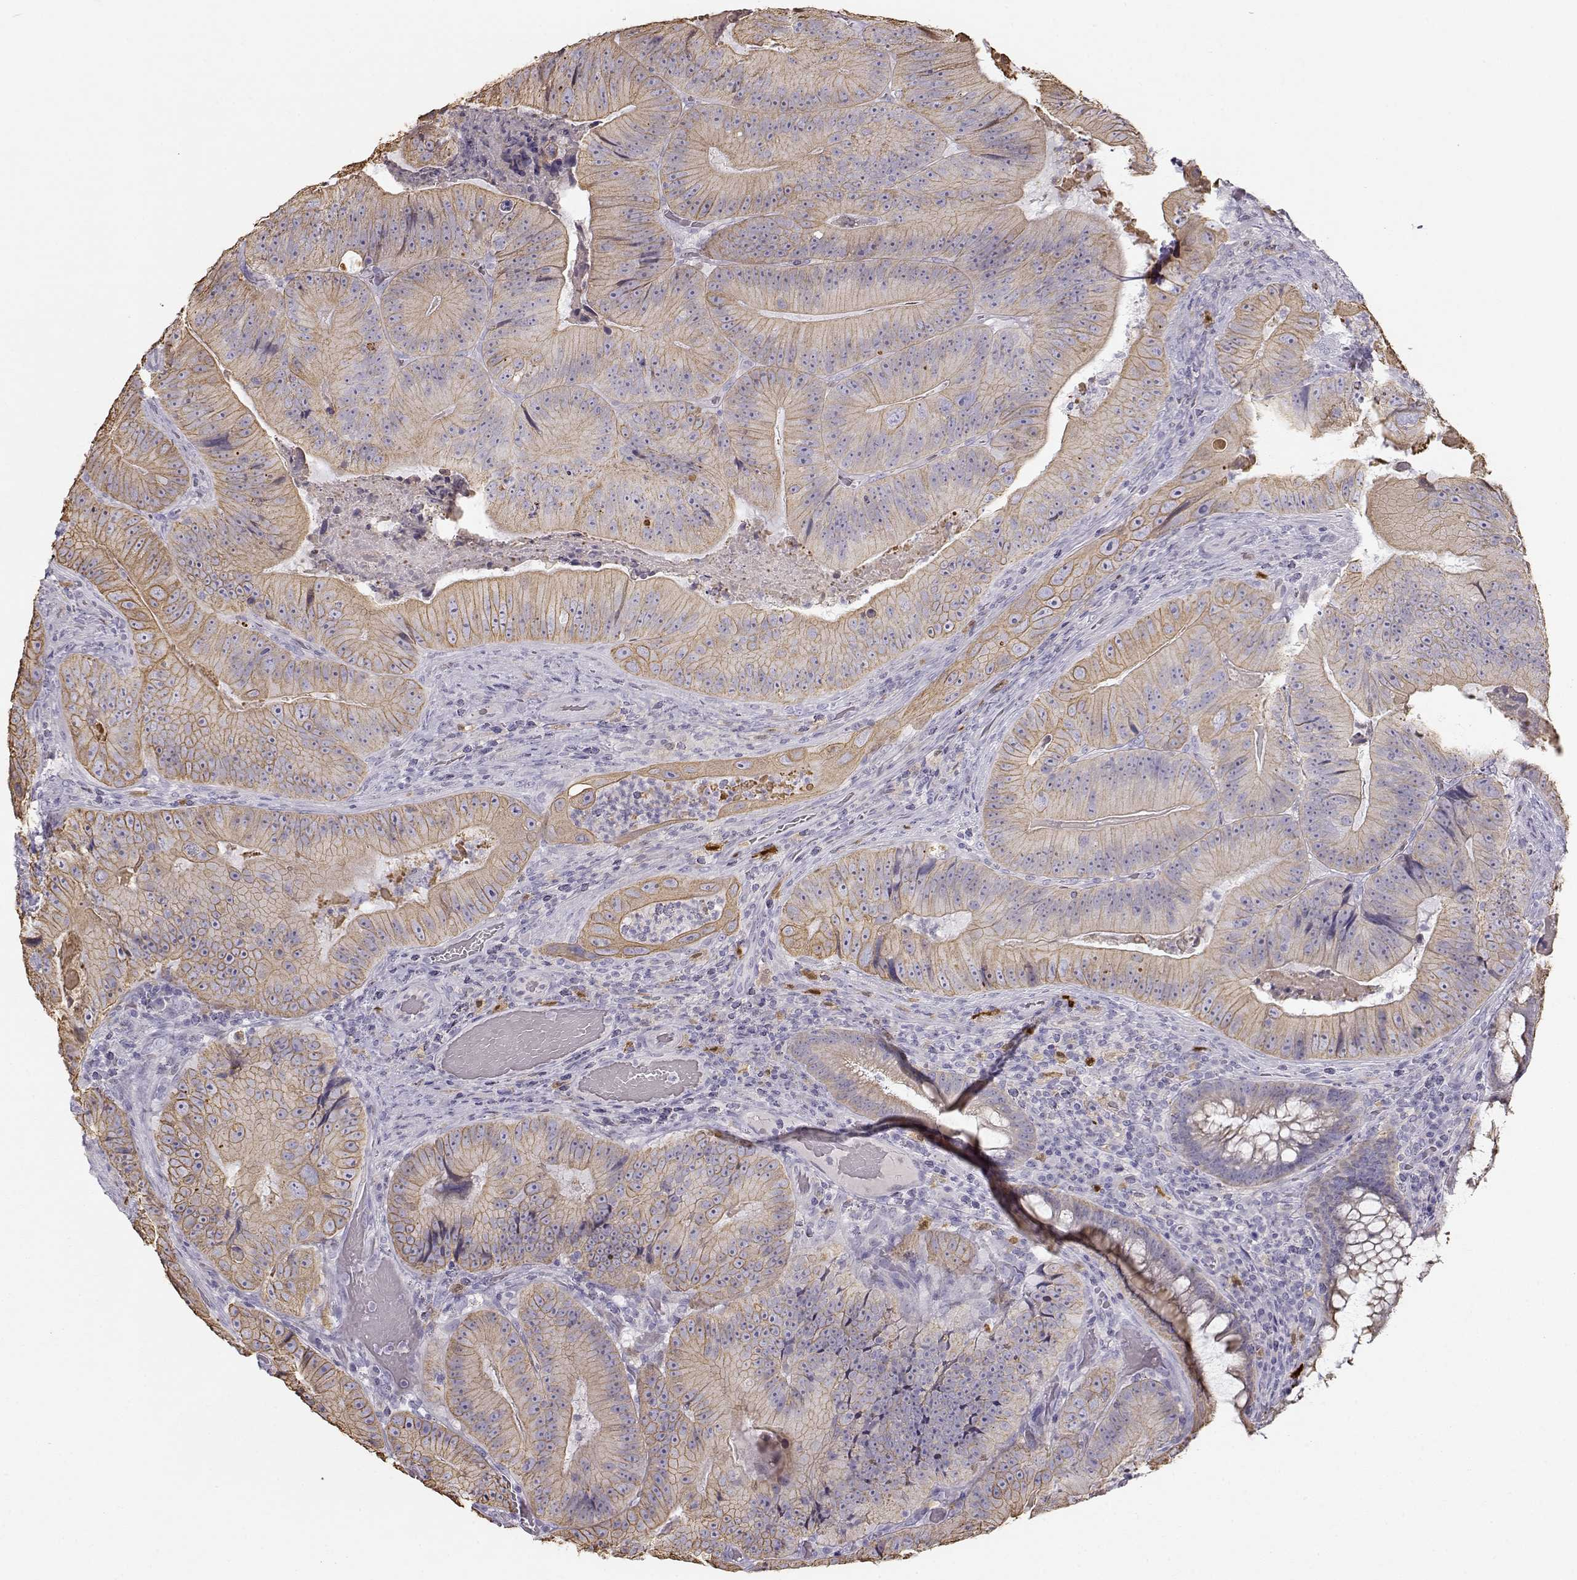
{"staining": {"intensity": "weak", "quantity": ">75%", "location": "cytoplasmic/membranous"}, "tissue": "colorectal cancer", "cell_type": "Tumor cells", "image_type": "cancer", "snomed": [{"axis": "morphology", "description": "Adenocarcinoma, NOS"}, {"axis": "topography", "description": "Colon"}], "caption": "High-power microscopy captured an immunohistochemistry image of colorectal cancer (adenocarcinoma), revealing weak cytoplasmic/membranous positivity in approximately >75% of tumor cells.", "gene": "S100B", "patient": {"sex": "female", "age": 86}}